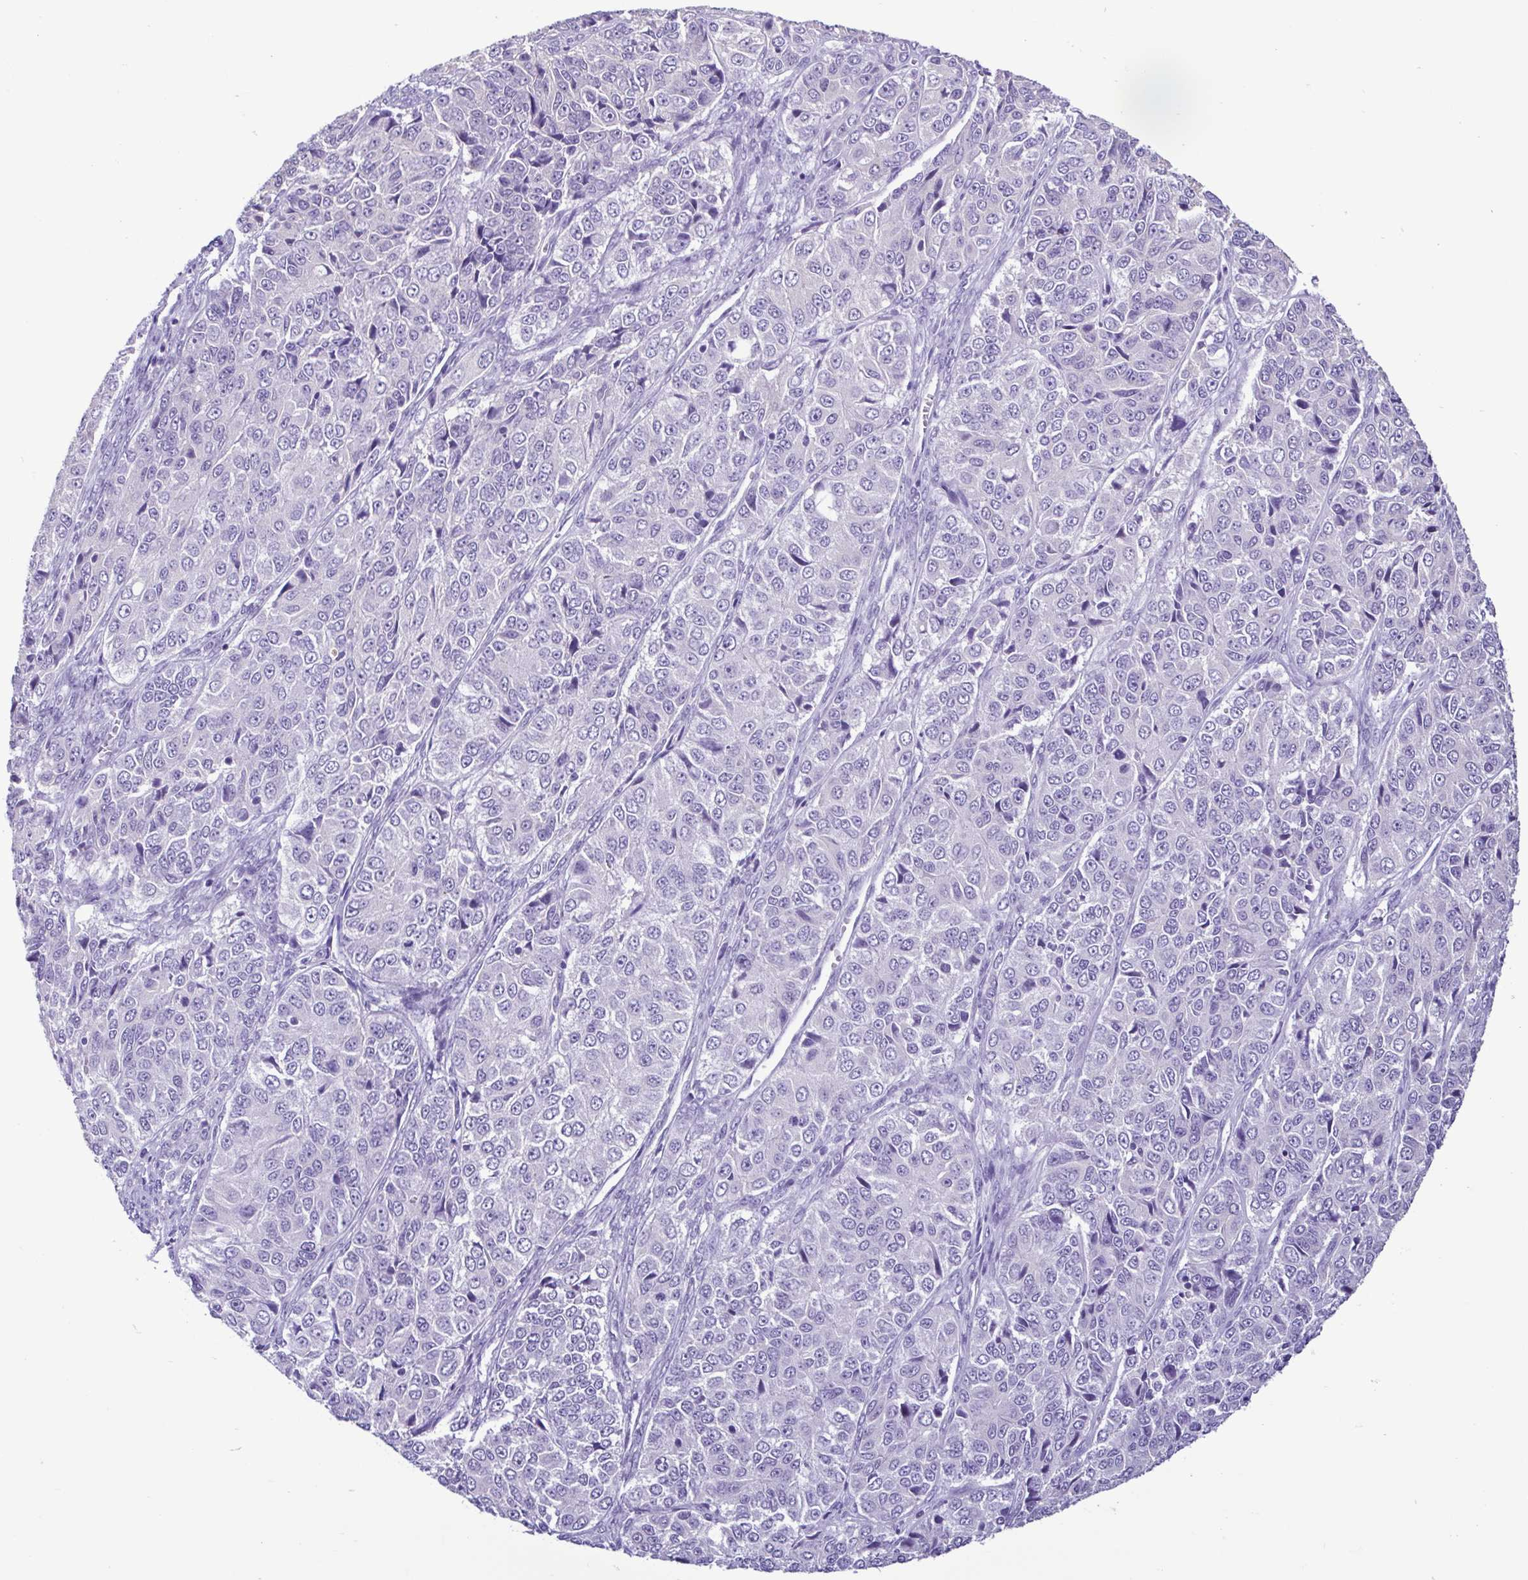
{"staining": {"intensity": "negative", "quantity": "none", "location": "none"}, "tissue": "ovarian cancer", "cell_type": "Tumor cells", "image_type": "cancer", "snomed": [{"axis": "morphology", "description": "Carcinoma, endometroid"}, {"axis": "topography", "description": "Ovary"}], "caption": "Ovarian cancer was stained to show a protein in brown. There is no significant expression in tumor cells. (DAB (3,3'-diaminobenzidine) immunohistochemistry visualized using brightfield microscopy, high magnification).", "gene": "CBY2", "patient": {"sex": "female", "age": 51}}